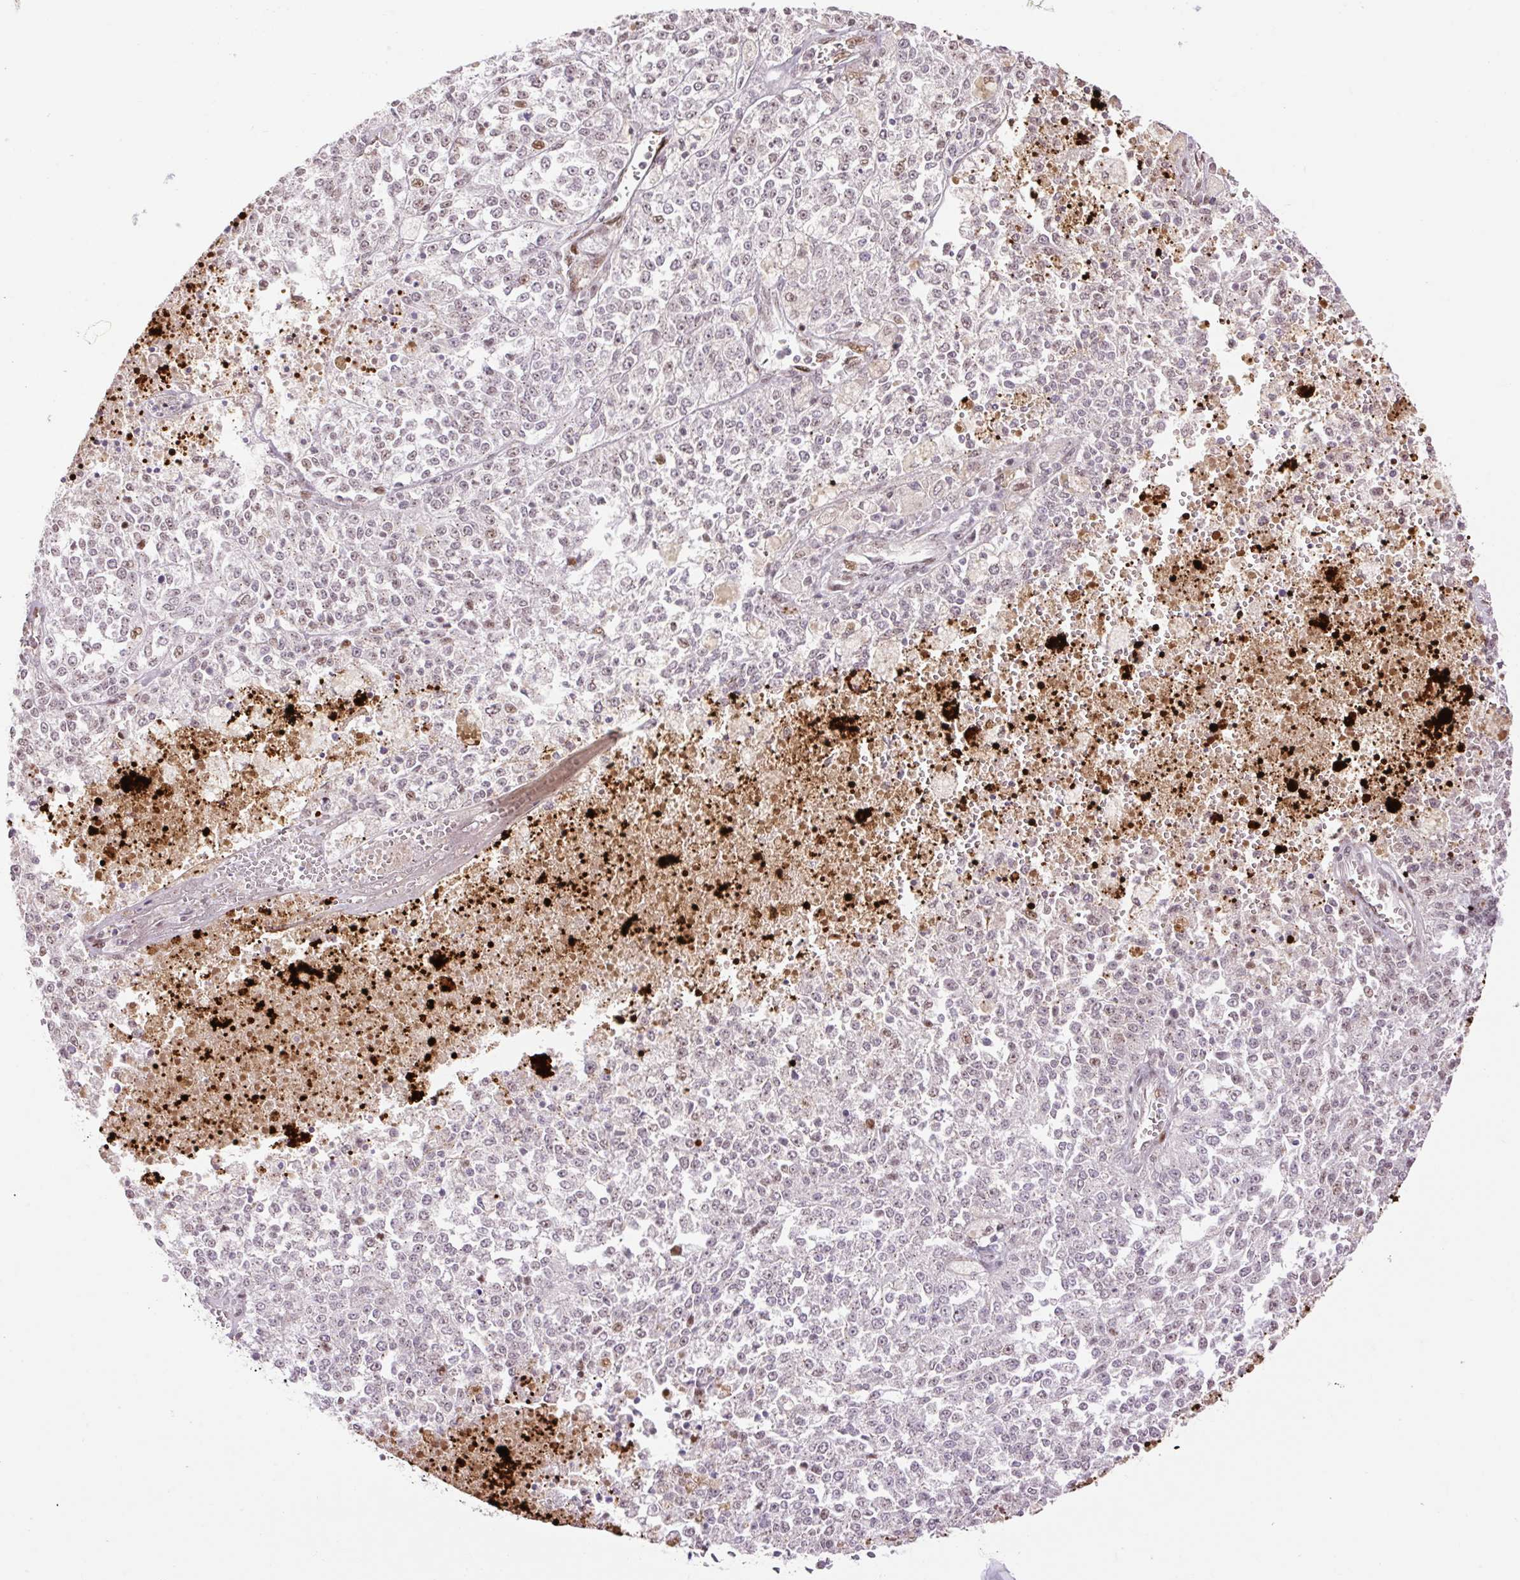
{"staining": {"intensity": "negative", "quantity": "none", "location": "none"}, "tissue": "melanoma", "cell_type": "Tumor cells", "image_type": "cancer", "snomed": [{"axis": "morphology", "description": "Malignant melanoma, NOS"}, {"axis": "topography", "description": "Skin"}], "caption": "An IHC photomicrograph of melanoma is shown. There is no staining in tumor cells of melanoma. (DAB (3,3'-diaminobenzidine) immunohistochemistry, high magnification).", "gene": "RIPPLY3", "patient": {"sex": "female", "age": 64}}